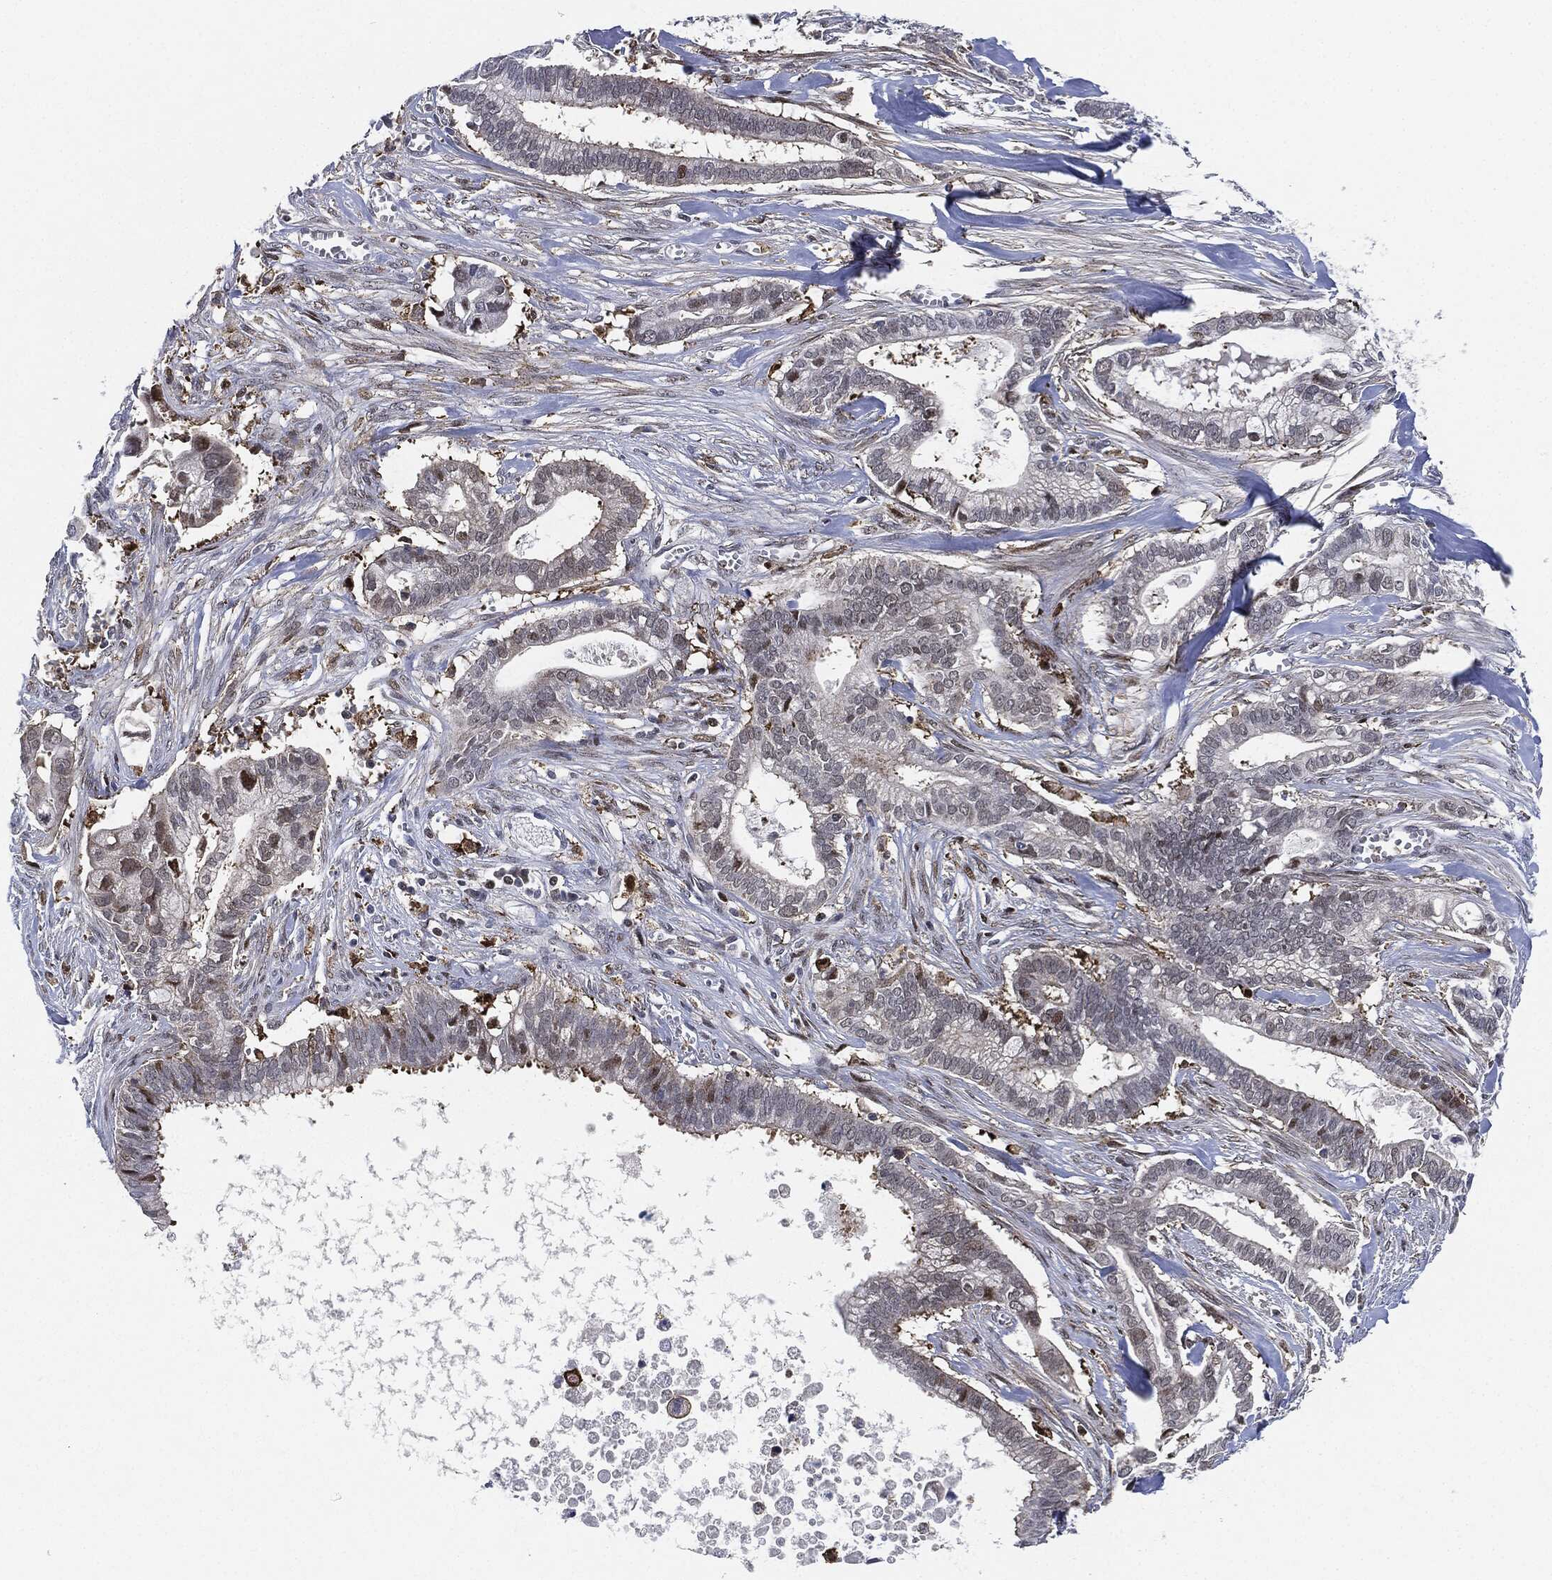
{"staining": {"intensity": "weak", "quantity": "<25%", "location": "nuclear"}, "tissue": "pancreatic cancer", "cell_type": "Tumor cells", "image_type": "cancer", "snomed": [{"axis": "morphology", "description": "Adenocarcinoma, NOS"}, {"axis": "topography", "description": "Pancreas"}], "caption": "Tumor cells show no significant protein positivity in adenocarcinoma (pancreatic). (Immunohistochemistry (ihc), brightfield microscopy, high magnification).", "gene": "NANOS3", "patient": {"sex": "male", "age": 61}}